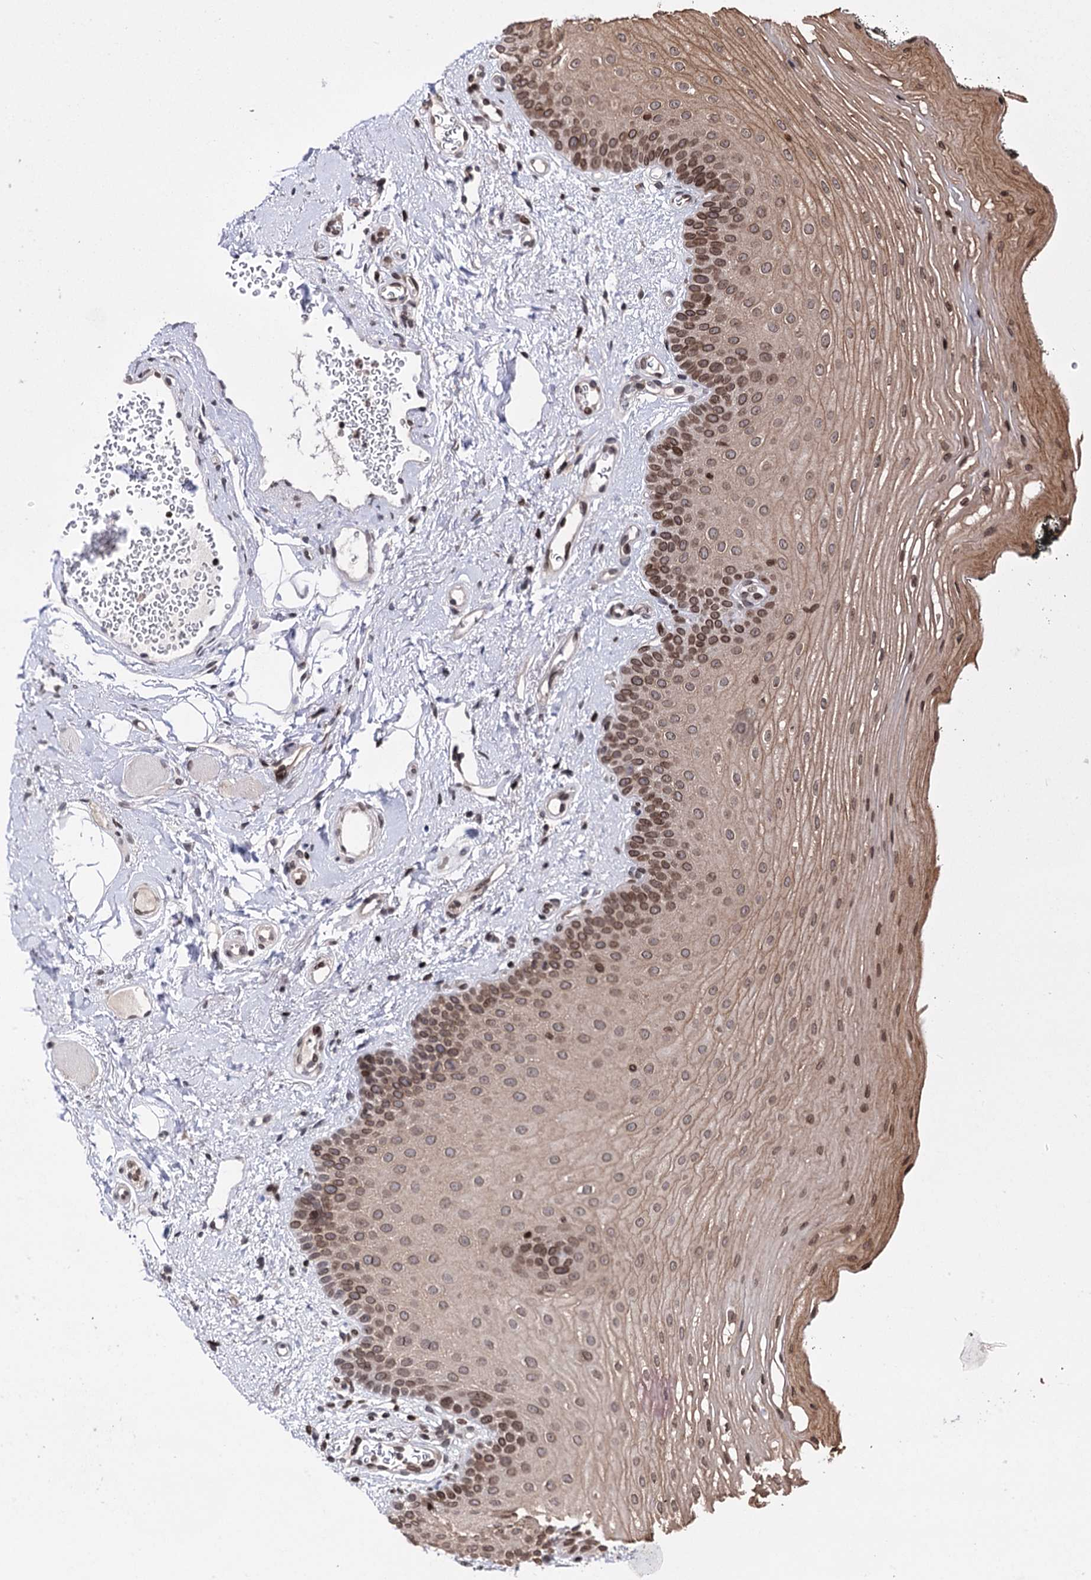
{"staining": {"intensity": "moderate", "quantity": ">75%", "location": "cytoplasmic/membranous,nuclear"}, "tissue": "oral mucosa", "cell_type": "Squamous epithelial cells", "image_type": "normal", "snomed": [{"axis": "morphology", "description": "No evidence of malignacy"}, {"axis": "topography", "description": "Oral tissue"}, {"axis": "topography", "description": "Head-Neck"}], "caption": "Protein expression analysis of benign oral mucosa exhibits moderate cytoplasmic/membranous,nuclear expression in about >75% of squamous epithelial cells. Immunohistochemistry (ihc) stains the protein in brown and the nuclei are stained blue.", "gene": "CCDC77", "patient": {"sex": "male", "age": 68}}